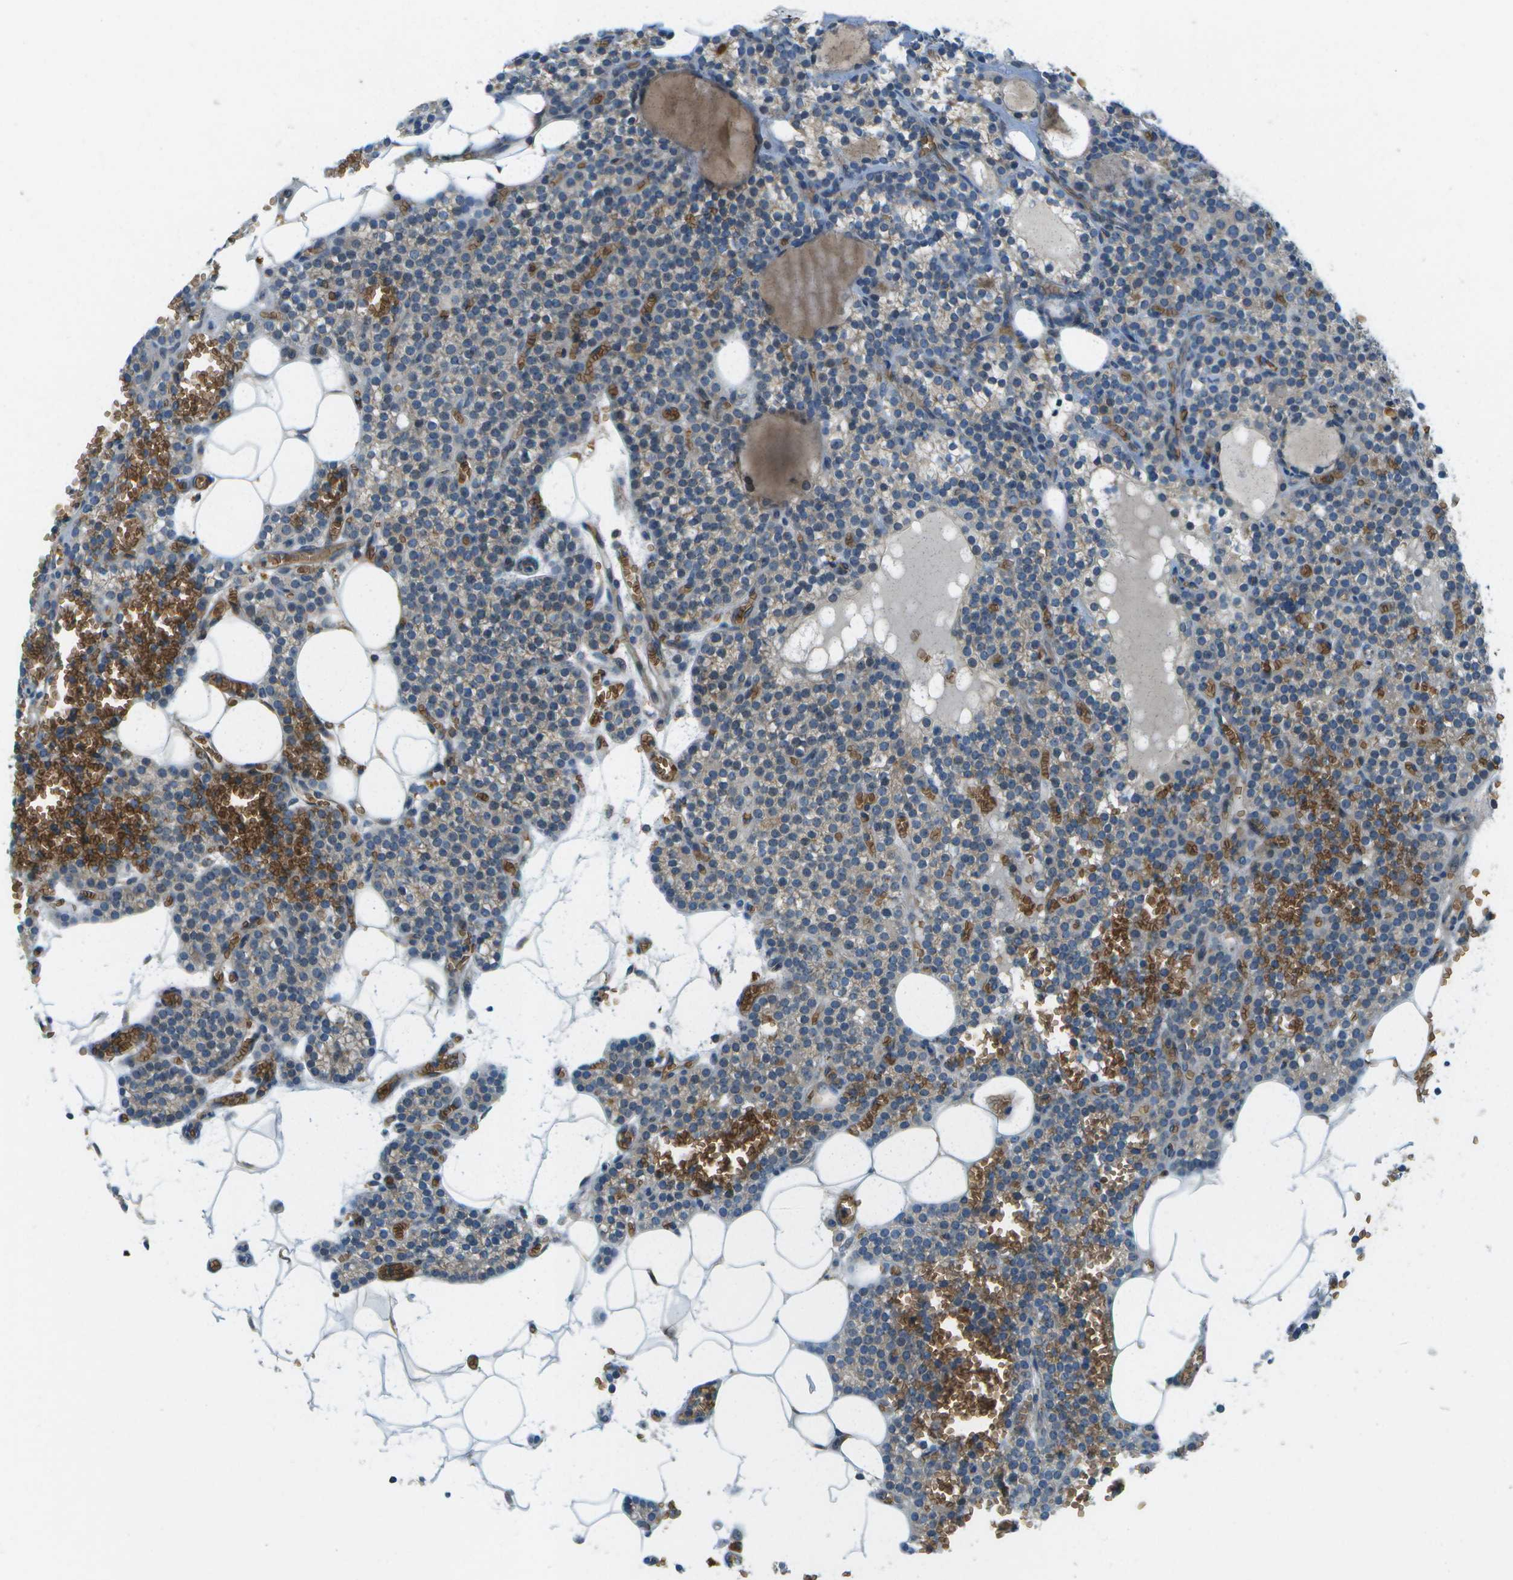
{"staining": {"intensity": "negative", "quantity": "none", "location": "none"}, "tissue": "parathyroid gland", "cell_type": "Glandular cells", "image_type": "normal", "snomed": [{"axis": "morphology", "description": "Normal tissue, NOS"}, {"axis": "morphology", "description": "Adenoma, NOS"}, {"axis": "topography", "description": "Parathyroid gland"}], "caption": "This is a image of immunohistochemistry (IHC) staining of normal parathyroid gland, which shows no staining in glandular cells. The staining was performed using DAB (3,3'-diaminobenzidine) to visualize the protein expression in brown, while the nuclei were stained in blue with hematoxylin (Magnification: 20x).", "gene": "CTIF", "patient": {"sex": "female", "age": 58}}